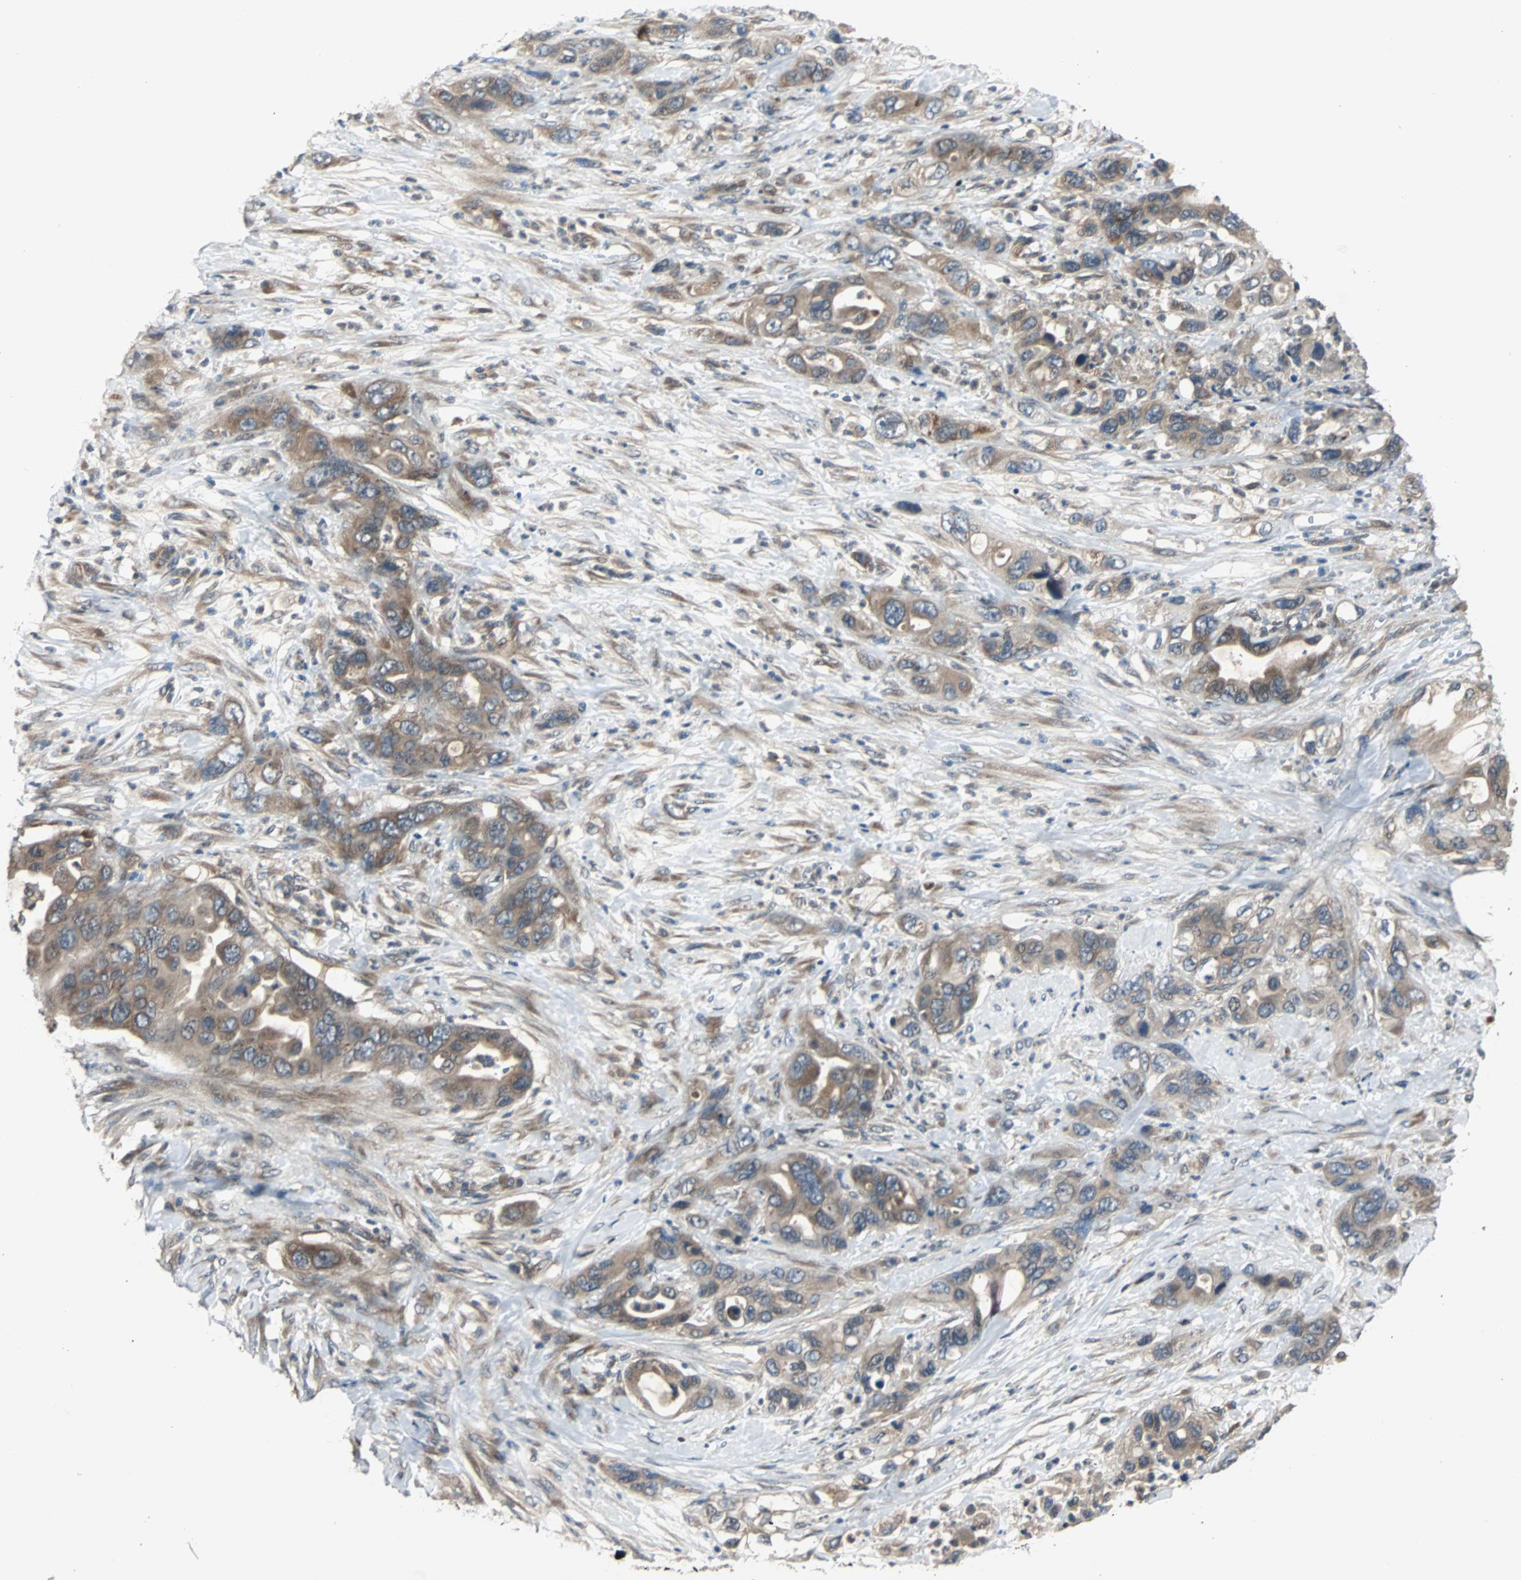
{"staining": {"intensity": "moderate", "quantity": ">75%", "location": "cytoplasmic/membranous"}, "tissue": "pancreatic cancer", "cell_type": "Tumor cells", "image_type": "cancer", "snomed": [{"axis": "morphology", "description": "Adenocarcinoma, NOS"}, {"axis": "topography", "description": "Pancreas"}], "caption": "The histopathology image displays staining of adenocarcinoma (pancreatic), revealing moderate cytoplasmic/membranous protein expression (brown color) within tumor cells.", "gene": "ARF1", "patient": {"sex": "female", "age": 71}}